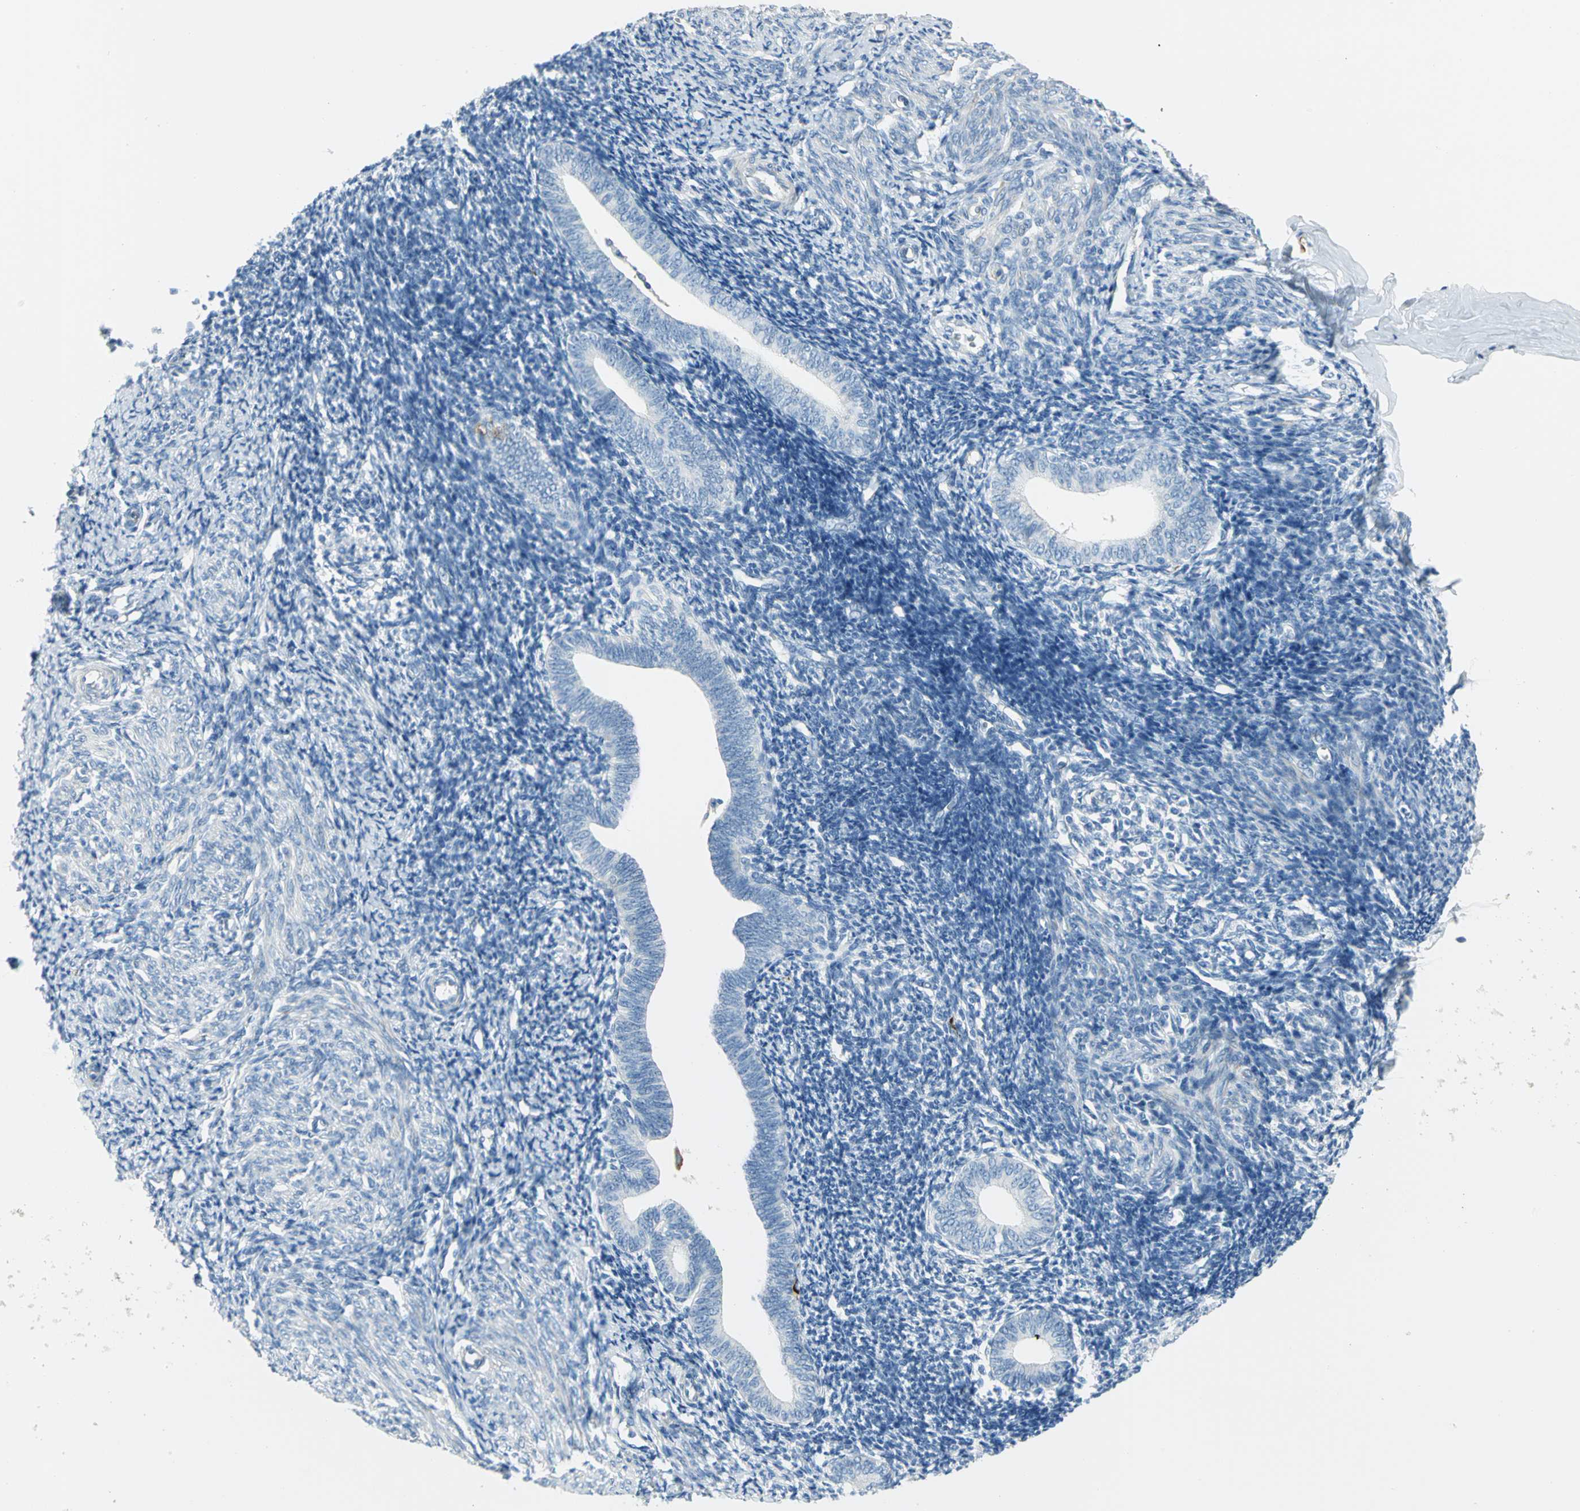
{"staining": {"intensity": "negative", "quantity": "none", "location": "none"}, "tissue": "endometrium", "cell_type": "Cells in endometrial stroma", "image_type": "normal", "snomed": [{"axis": "morphology", "description": "Normal tissue, NOS"}, {"axis": "topography", "description": "Endometrium"}], "caption": "DAB immunohistochemical staining of unremarkable endometrium shows no significant positivity in cells in endometrial stroma. The staining was performed using DAB (3,3'-diaminobenzidine) to visualize the protein expression in brown, while the nuclei were stained in blue with hematoxylin (Magnification: 20x).", "gene": "ALOX15", "patient": {"sex": "female", "age": 57}}